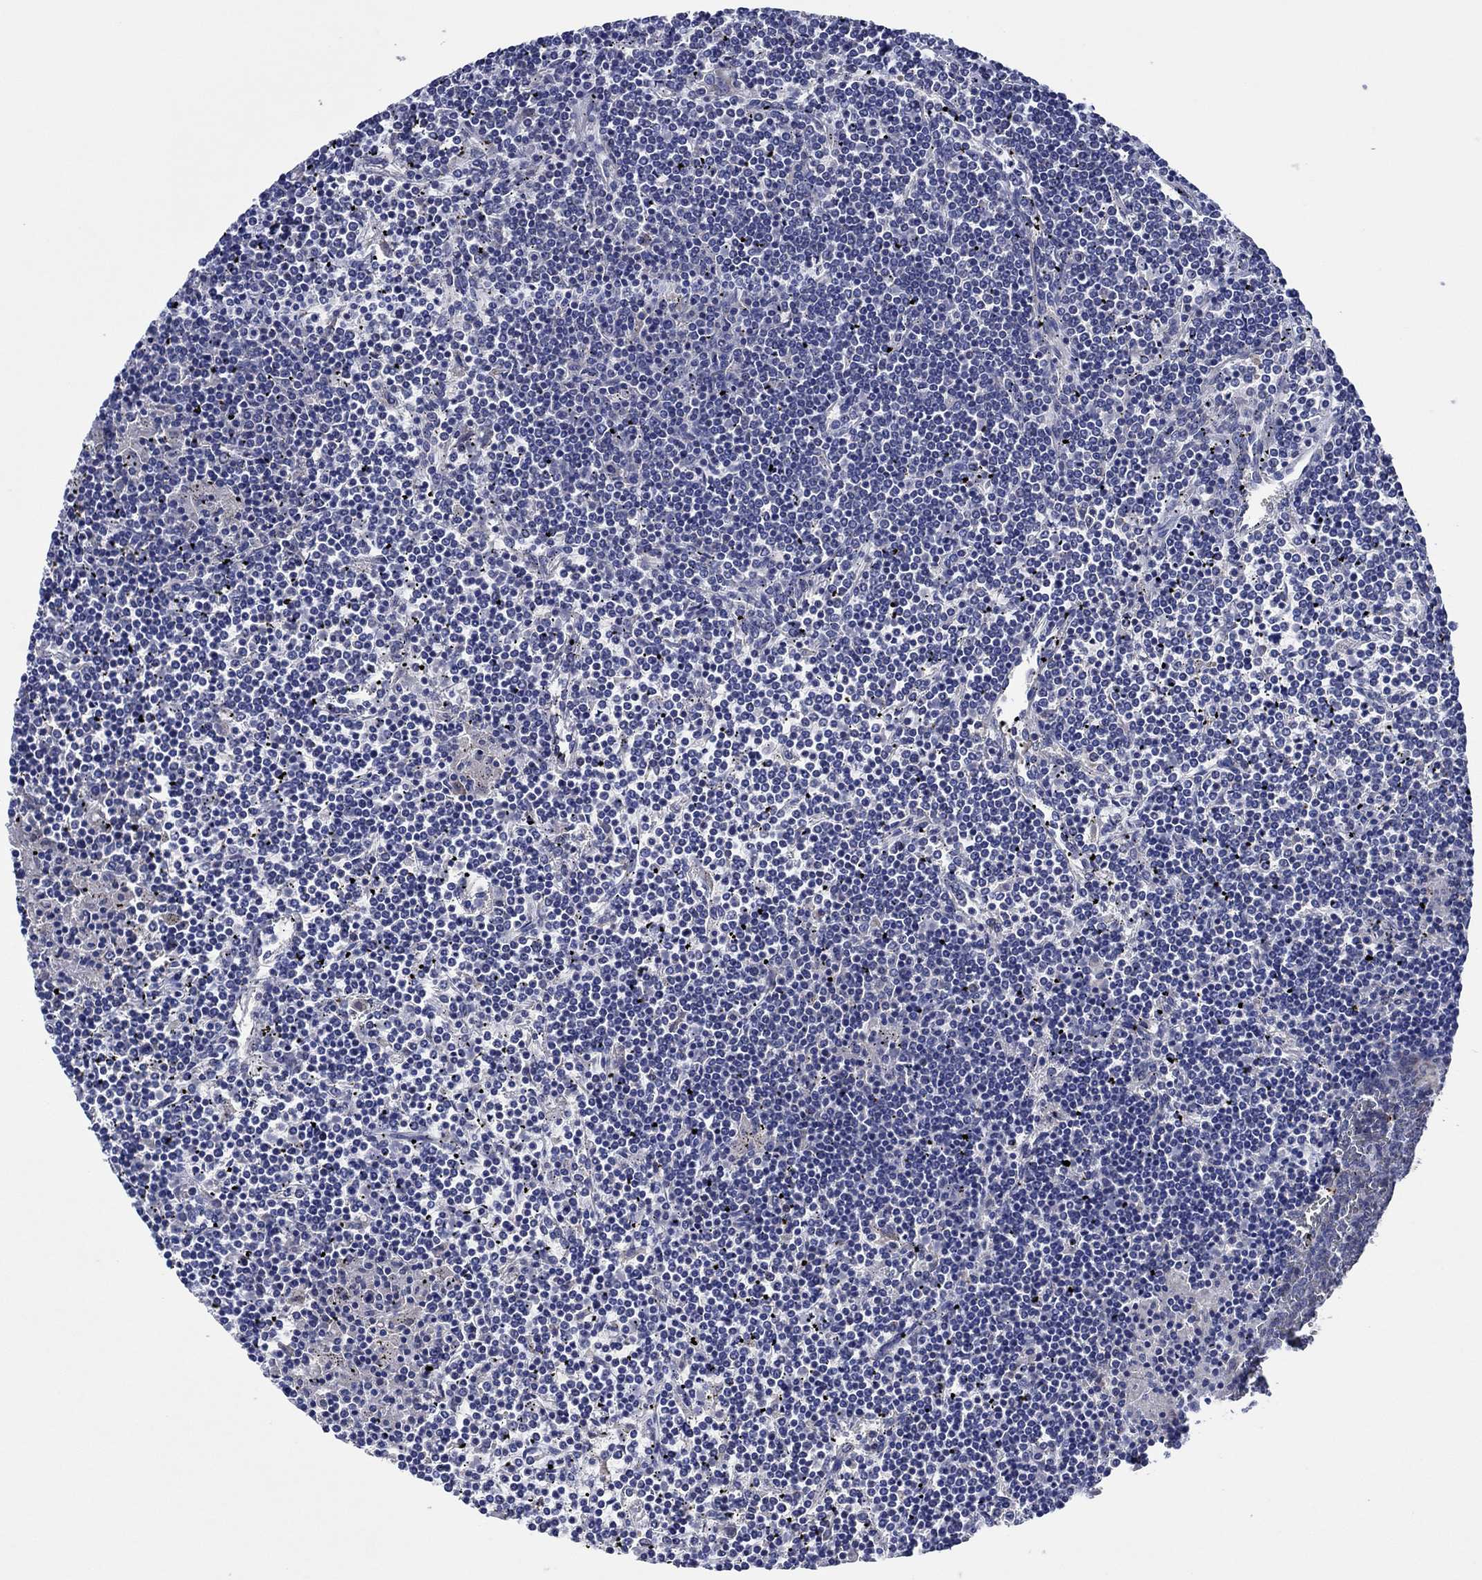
{"staining": {"intensity": "negative", "quantity": "none", "location": "none"}, "tissue": "lymphoma", "cell_type": "Tumor cells", "image_type": "cancer", "snomed": [{"axis": "morphology", "description": "Malignant lymphoma, non-Hodgkin's type, Low grade"}, {"axis": "topography", "description": "Spleen"}], "caption": "This is an IHC image of malignant lymphoma, non-Hodgkin's type (low-grade). There is no staining in tumor cells.", "gene": "PRRT3", "patient": {"sex": "female", "age": 19}}